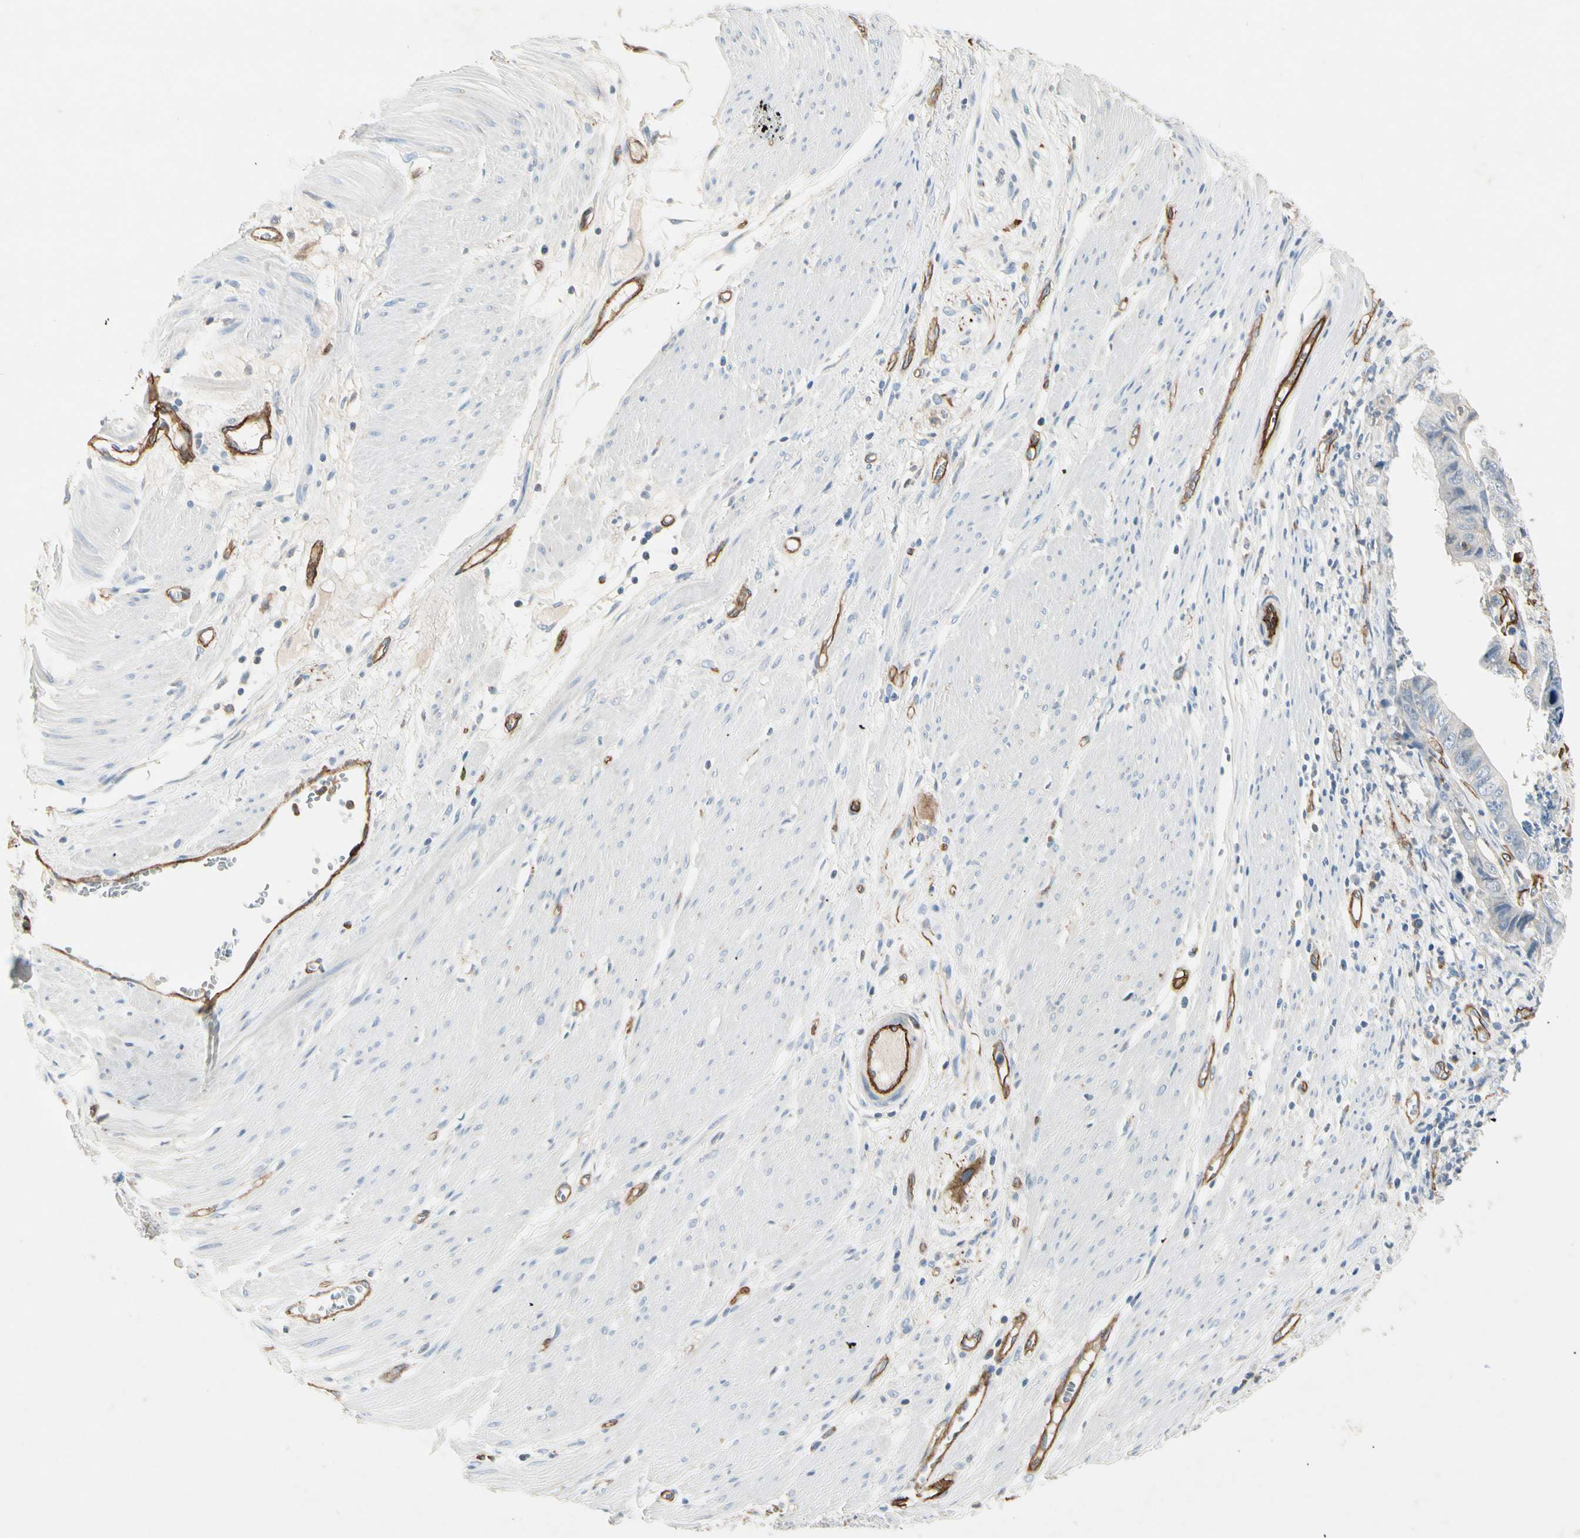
{"staining": {"intensity": "negative", "quantity": "none", "location": "none"}, "tissue": "stomach cancer", "cell_type": "Tumor cells", "image_type": "cancer", "snomed": [{"axis": "morphology", "description": "Adenocarcinoma, NOS"}, {"axis": "topography", "description": "Stomach, lower"}], "caption": "Immunohistochemical staining of human adenocarcinoma (stomach) reveals no significant positivity in tumor cells.", "gene": "CD93", "patient": {"sex": "male", "age": 77}}